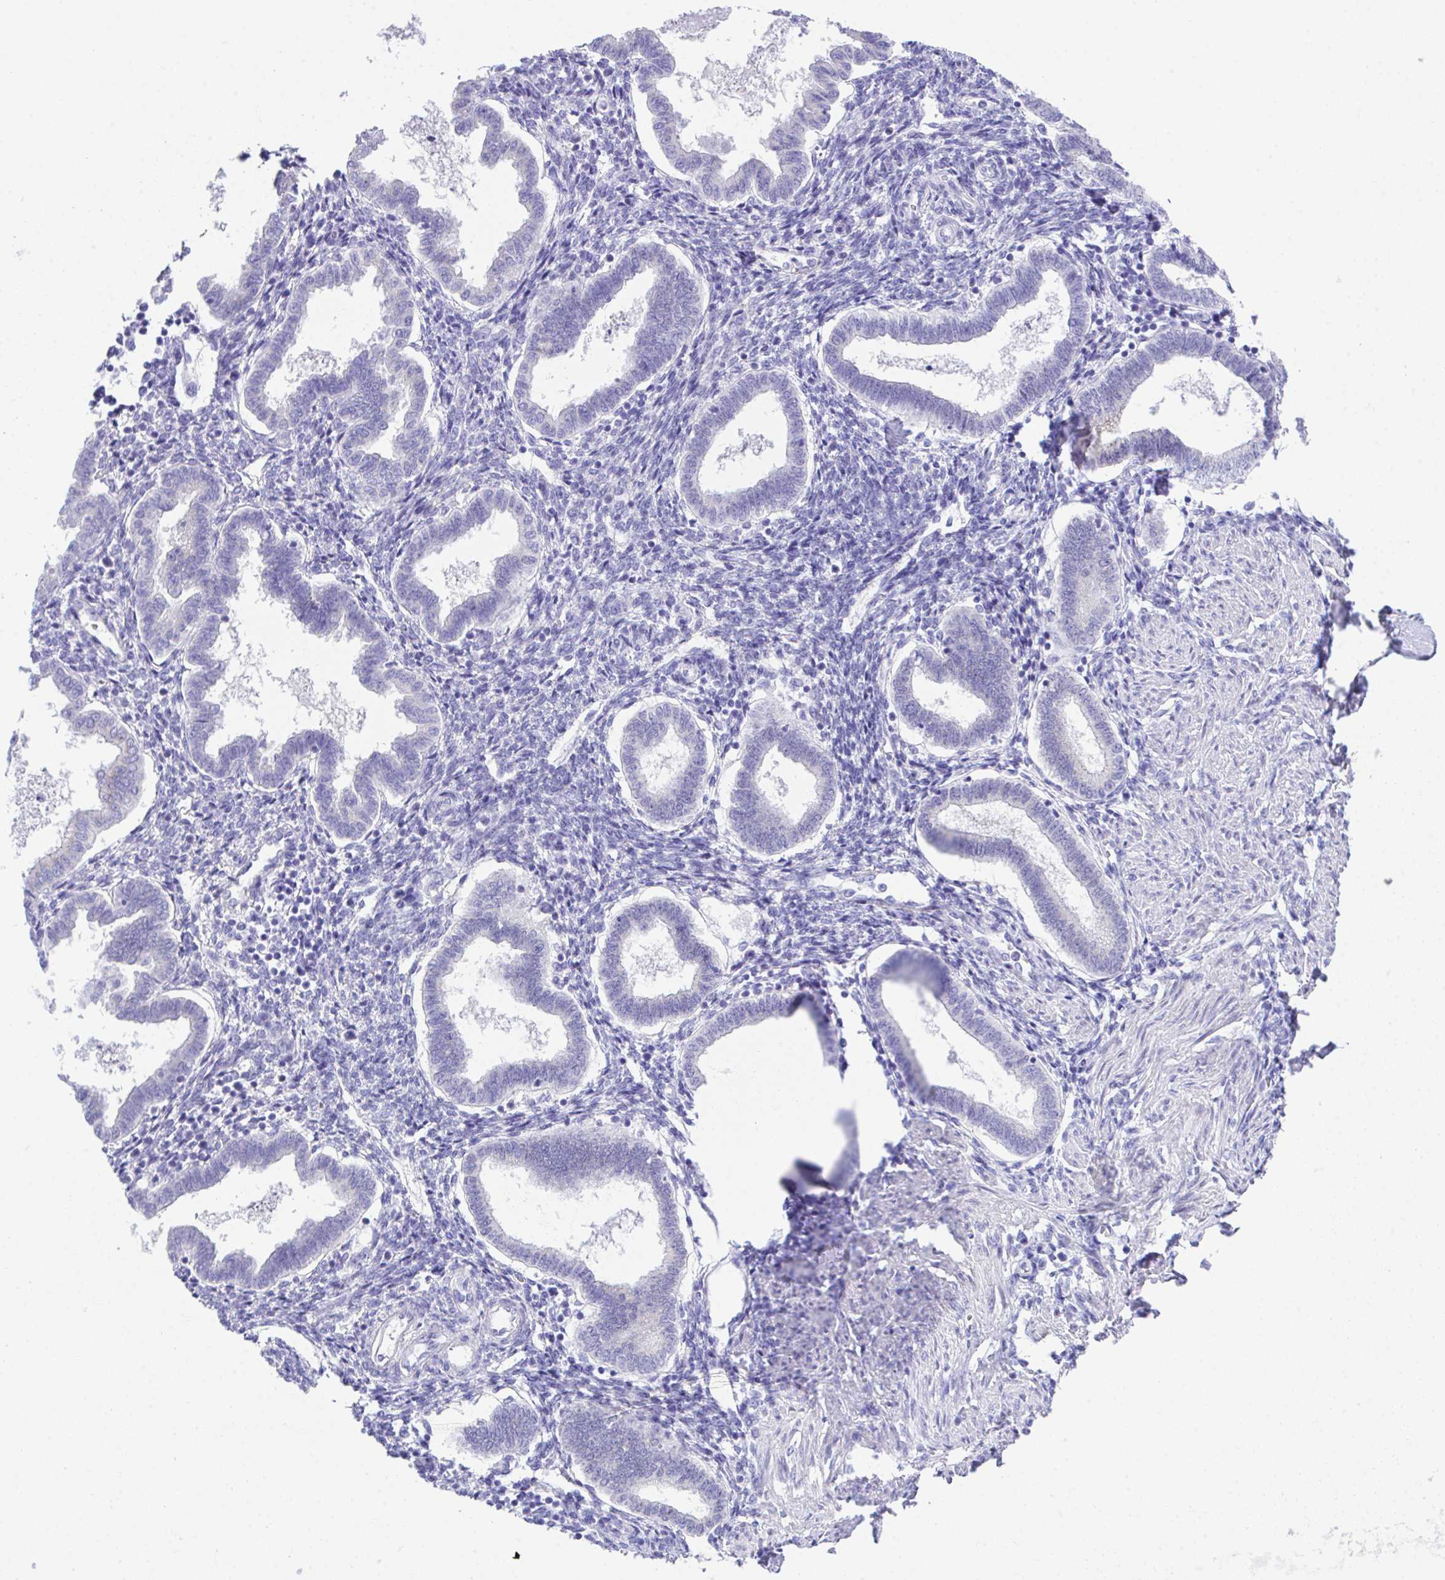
{"staining": {"intensity": "negative", "quantity": "none", "location": "none"}, "tissue": "endometrium", "cell_type": "Cells in endometrial stroma", "image_type": "normal", "snomed": [{"axis": "morphology", "description": "Normal tissue, NOS"}, {"axis": "topography", "description": "Endometrium"}], "caption": "A photomicrograph of human endometrium is negative for staining in cells in endometrial stroma.", "gene": "SLC16A6", "patient": {"sex": "female", "age": 24}}